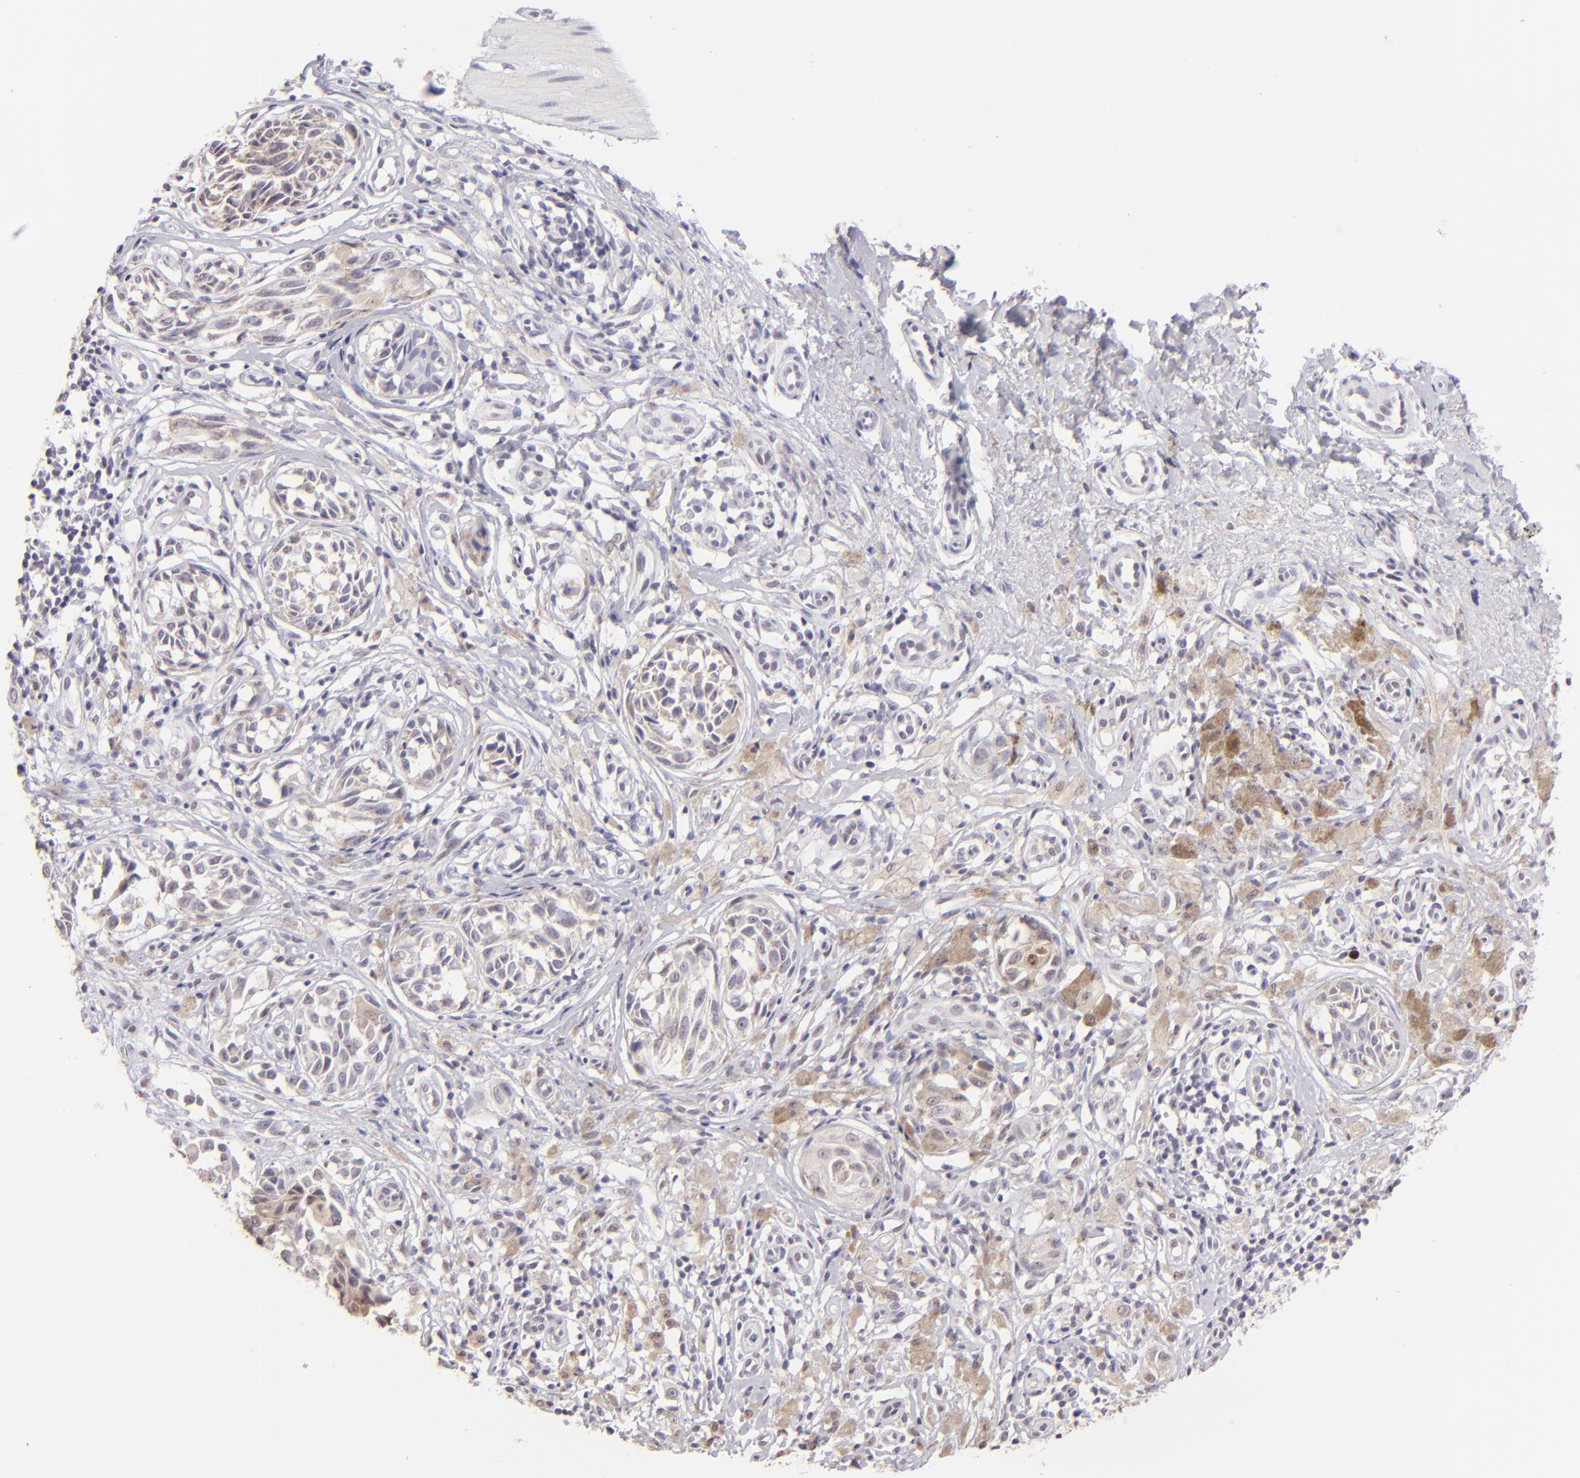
{"staining": {"intensity": "weak", "quantity": "25%-75%", "location": "cytoplasmic/membranous"}, "tissue": "melanoma", "cell_type": "Tumor cells", "image_type": "cancer", "snomed": [{"axis": "morphology", "description": "Malignant melanoma, NOS"}, {"axis": "topography", "description": "Skin"}], "caption": "Melanoma was stained to show a protein in brown. There is low levels of weak cytoplasmic/membranous positivity in about 25%-75% of tumor cells.", "gene": "MAGEA1", "patient": {"sex": "male", "age": 67}}